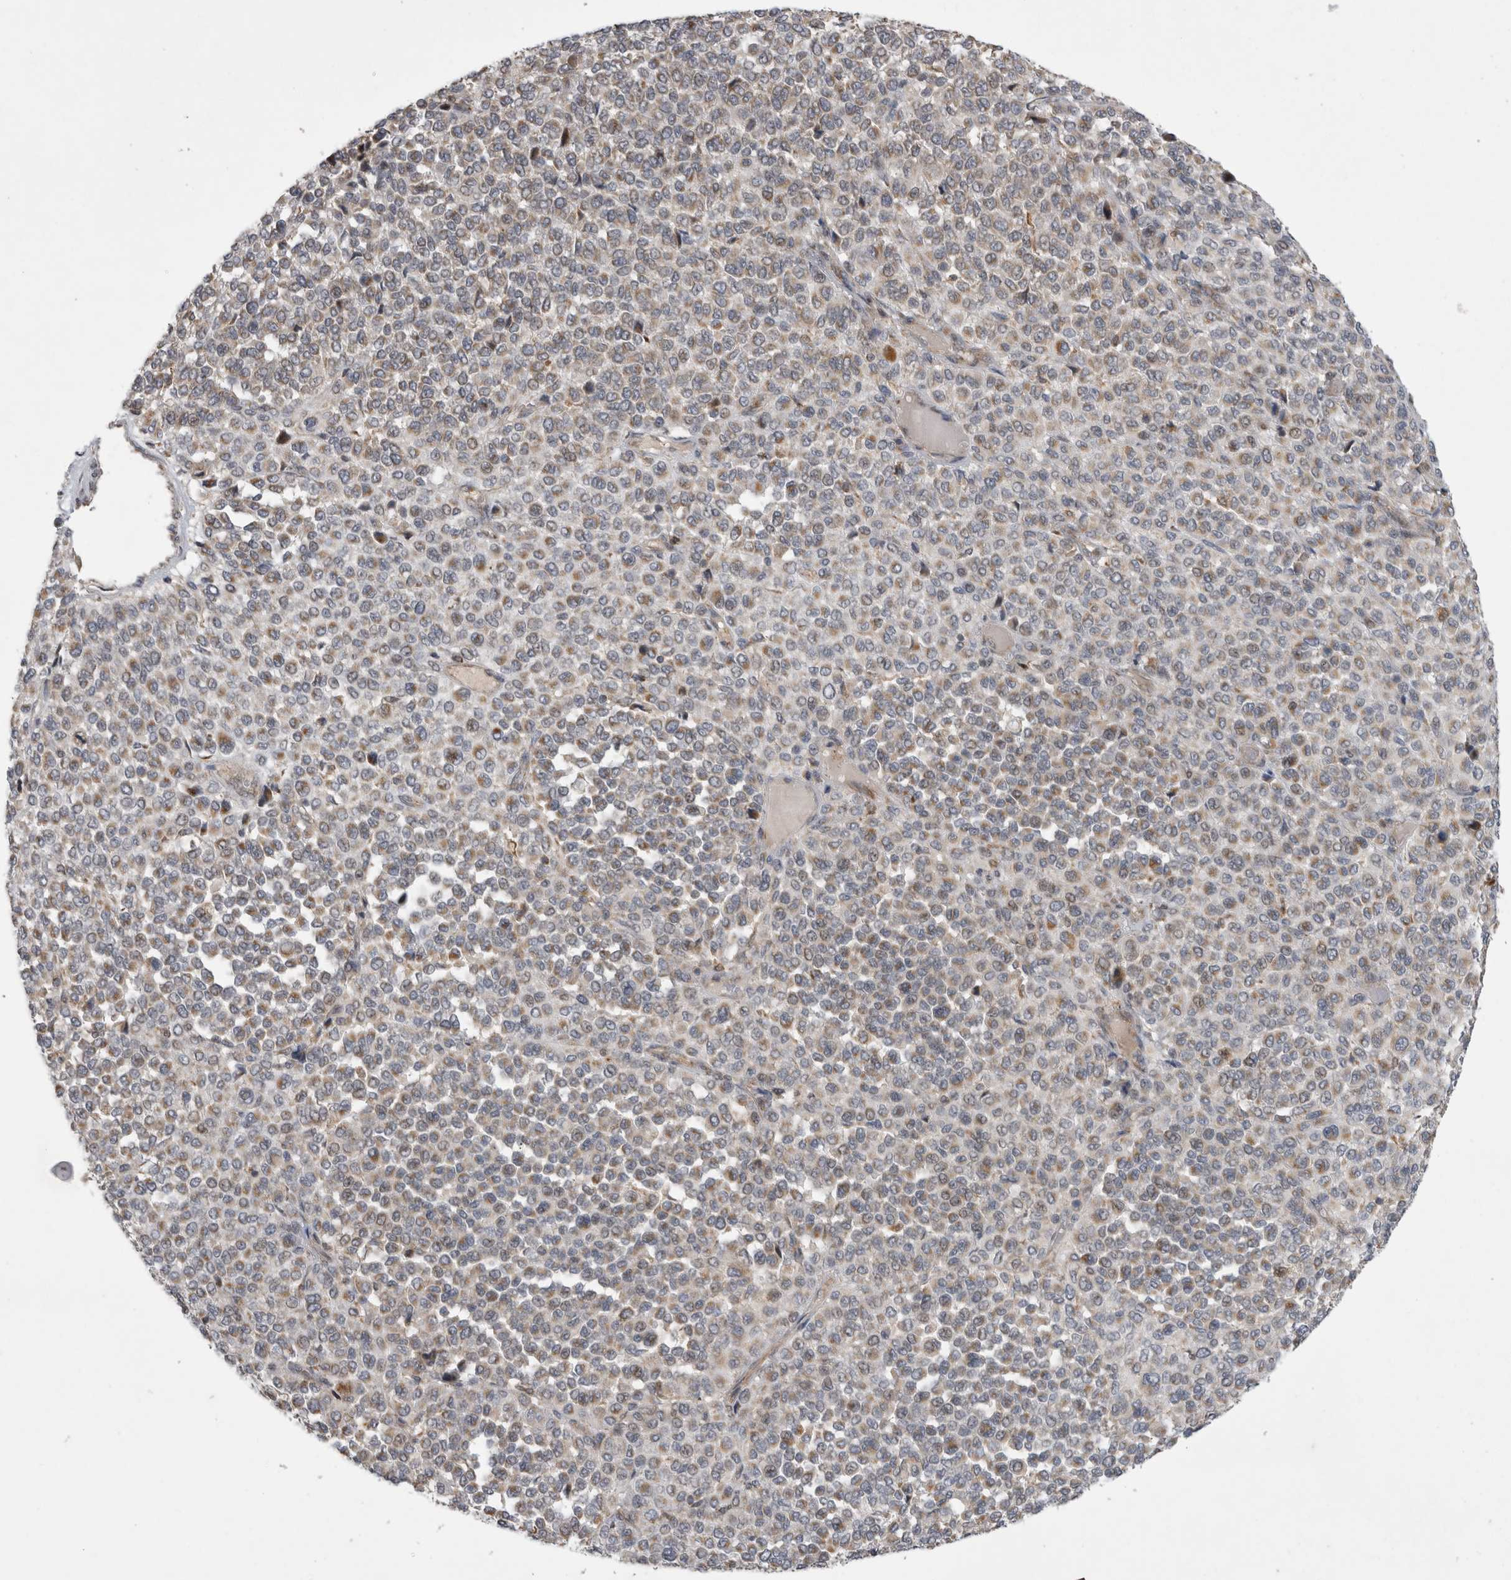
{"staining": {"intensity": "weak", "quantity": ">75%", "location": "cytoplasmic/membranous"}, "tissue": "melanoma", "cell_type": "Tumor cells", "image_type": "cancer", "snomed": [{"axis": "morphology", "description": "Malignant melanoma, Metastatic site"}, {"axis": "topography", "description": "Pancreas"}], "caption": "A high-resolution image shows immunohistochemistry staining of melanoma, which demonstrates weak cytoplasmic/membranous expression in approximately >75% of tumor cells.", "gene": "KCNIP1", "patient": {"sex": "female", "age": 30}}